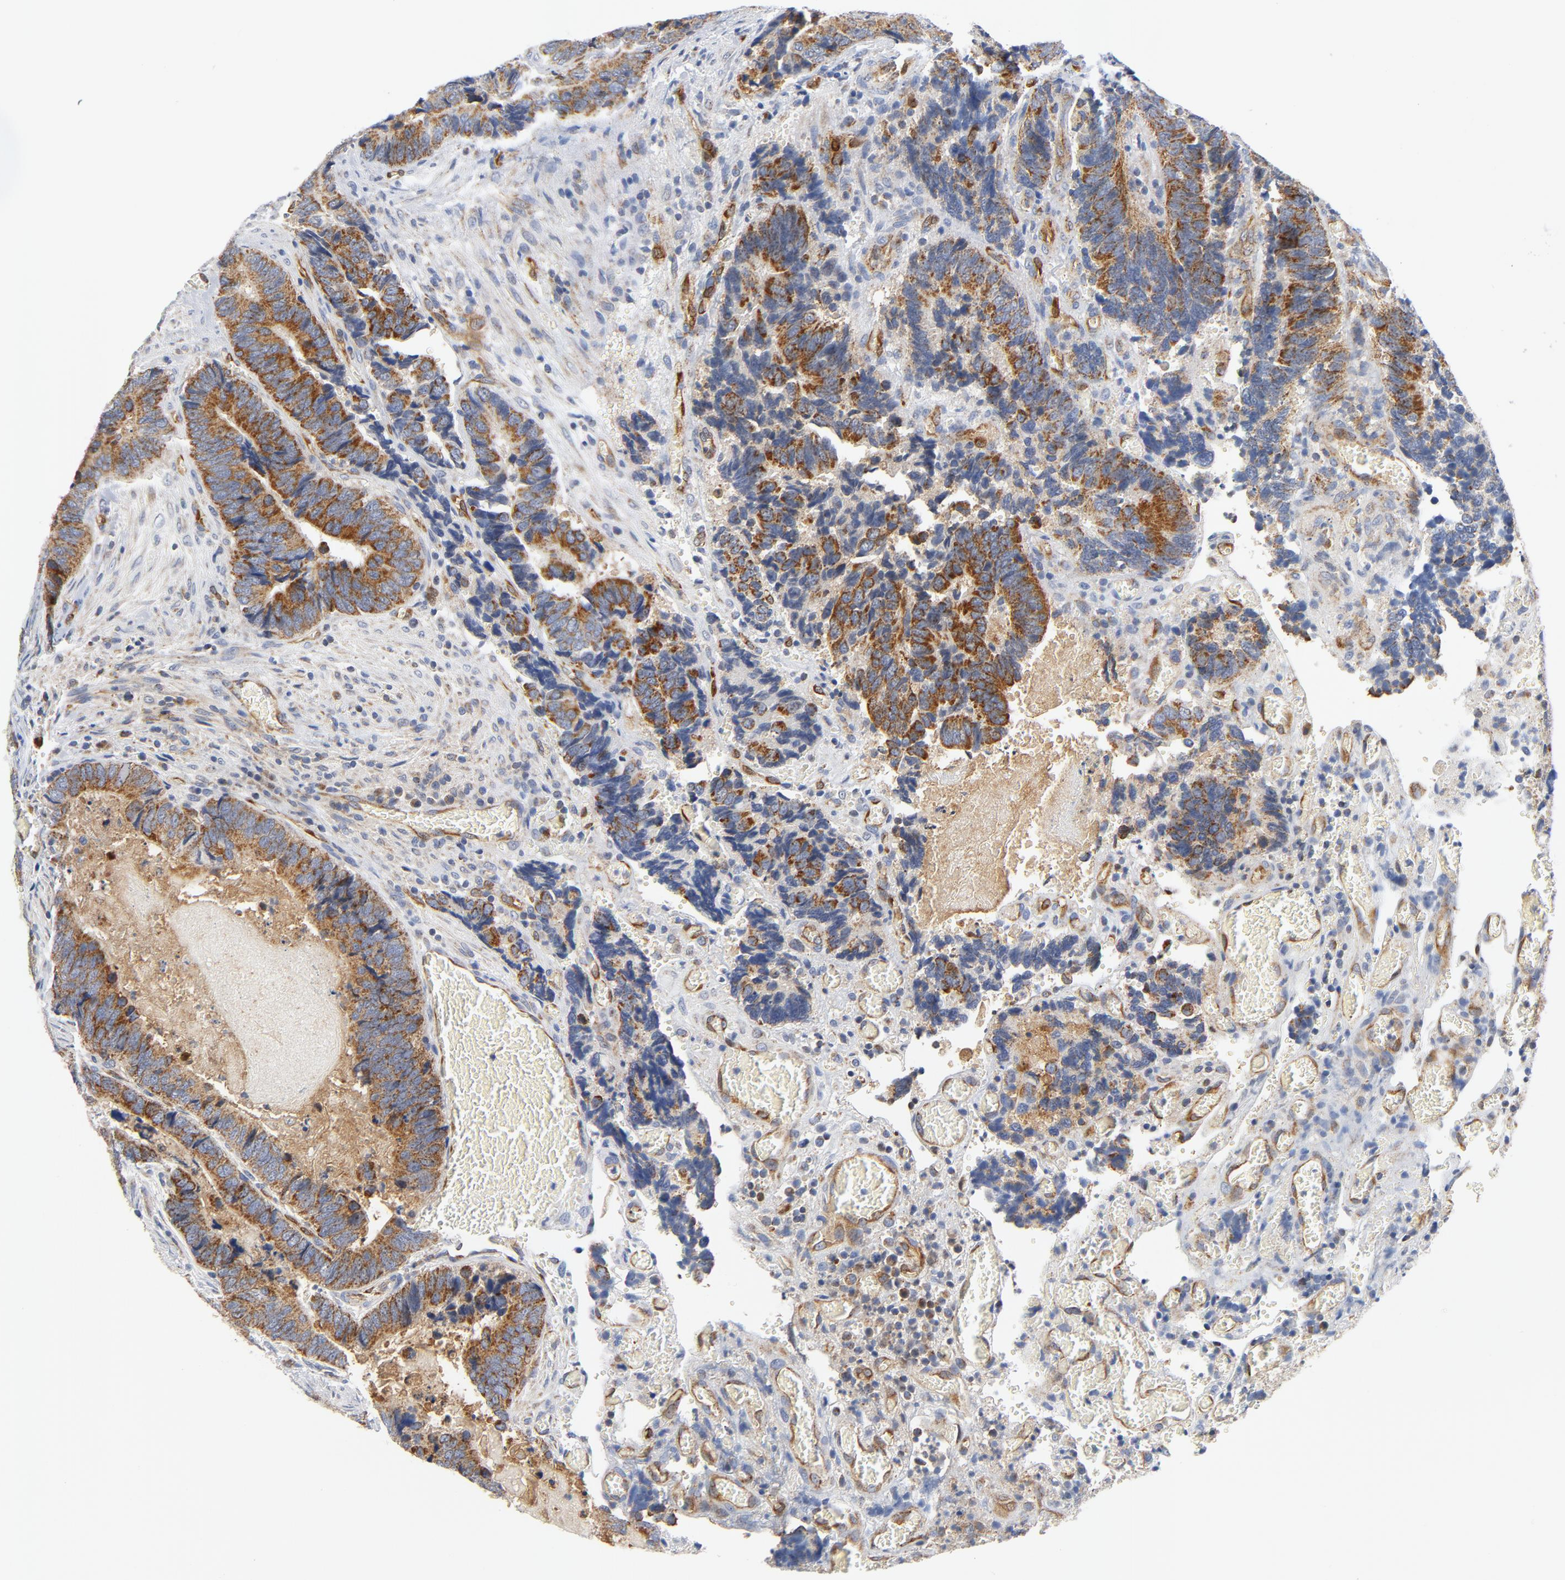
{"staining": {"intensity": "strong", "quantity": ">75%", "location": "cytoplasmic/membranous"}, "tissue": "colorectal cancer", "cell_type": "Tumor cells", "image_type": "cancer", "snomed": [{"axis": "morphology", "description": "Adenocarcinoma, NOS"}, {"axis": "topography", "description": "Colon"}], "caption": "Immunohistochemistry (IHC) image of neoplastic tissue: colorectal cancer stained using immunohistochemistry (IHC) shows high levels of strong protein expression localized specifically in the cytoplasmic/membranous of tumor cells, appearing as a cytoplasmic/membranous brown color.", "gene": "RAPGEF4", "patient": {"sex": "male", "age": 72}}